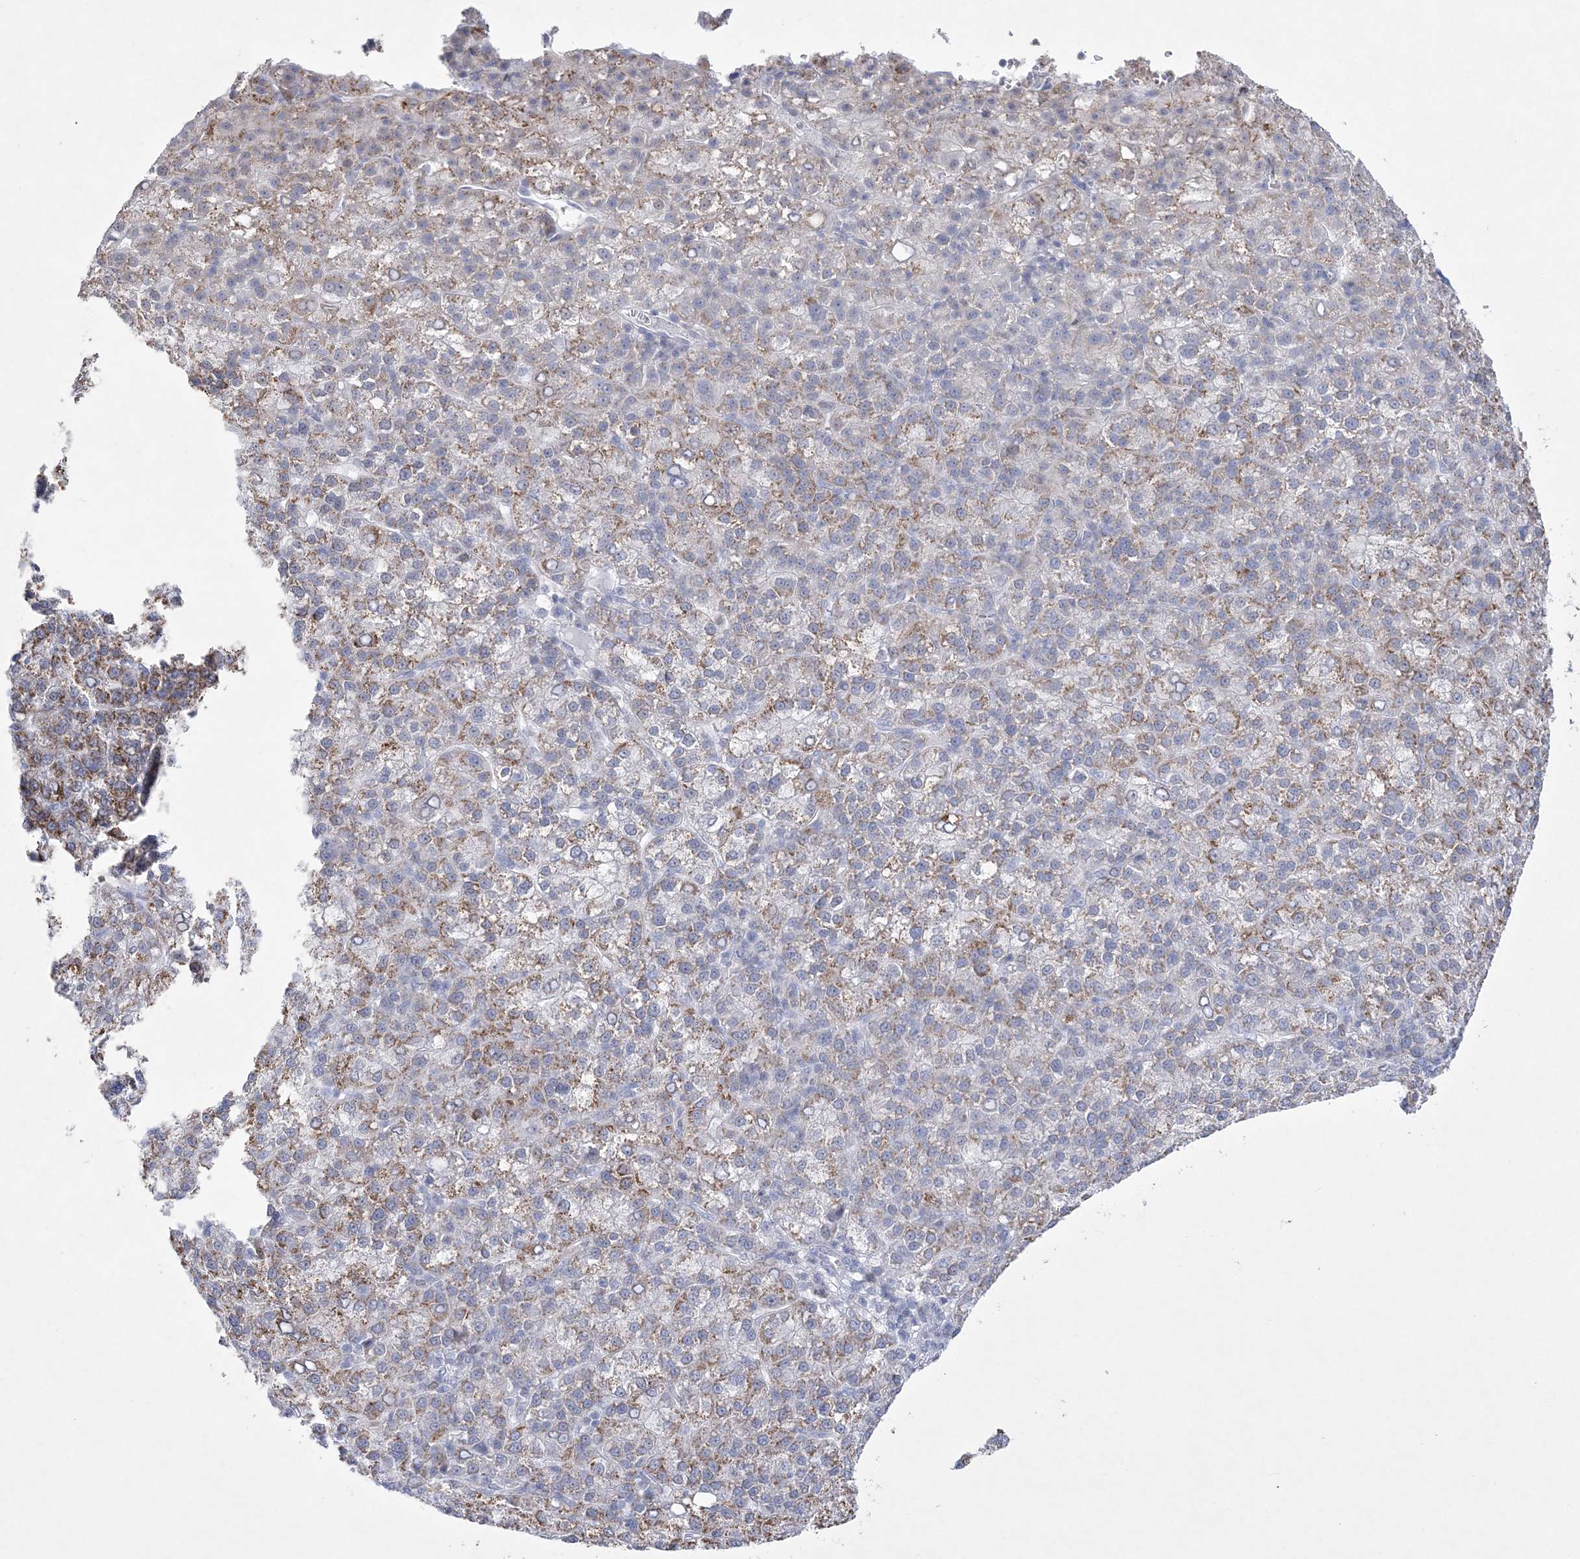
{"staining": {"intensity": "moderate", "quantity": "<25%", "location": "cytoplasmic/membranous"}, "tissue": "liver cancer", "cell_type": "Tumor cells", "image_type": "cancer", "snomed": [{"axis": "morphology", "description": "Carcinoma, Hepatocellular, NOS"}, {"axis": "topography", "description": "Liver"}], "caption": "IHC micrograph of neoplastic tissue: human hepatocellular carcinoma (liver) stained using immunohistochemistry (IHC) exhibits low levels of moderate protein expression localized specifically in the cytoplasmic/membranous of tumor cells, appearing as a cytoplasmic/membranous brown color.", "gene": "WDR27", "patient": {"sex": "female", "age": 58}}